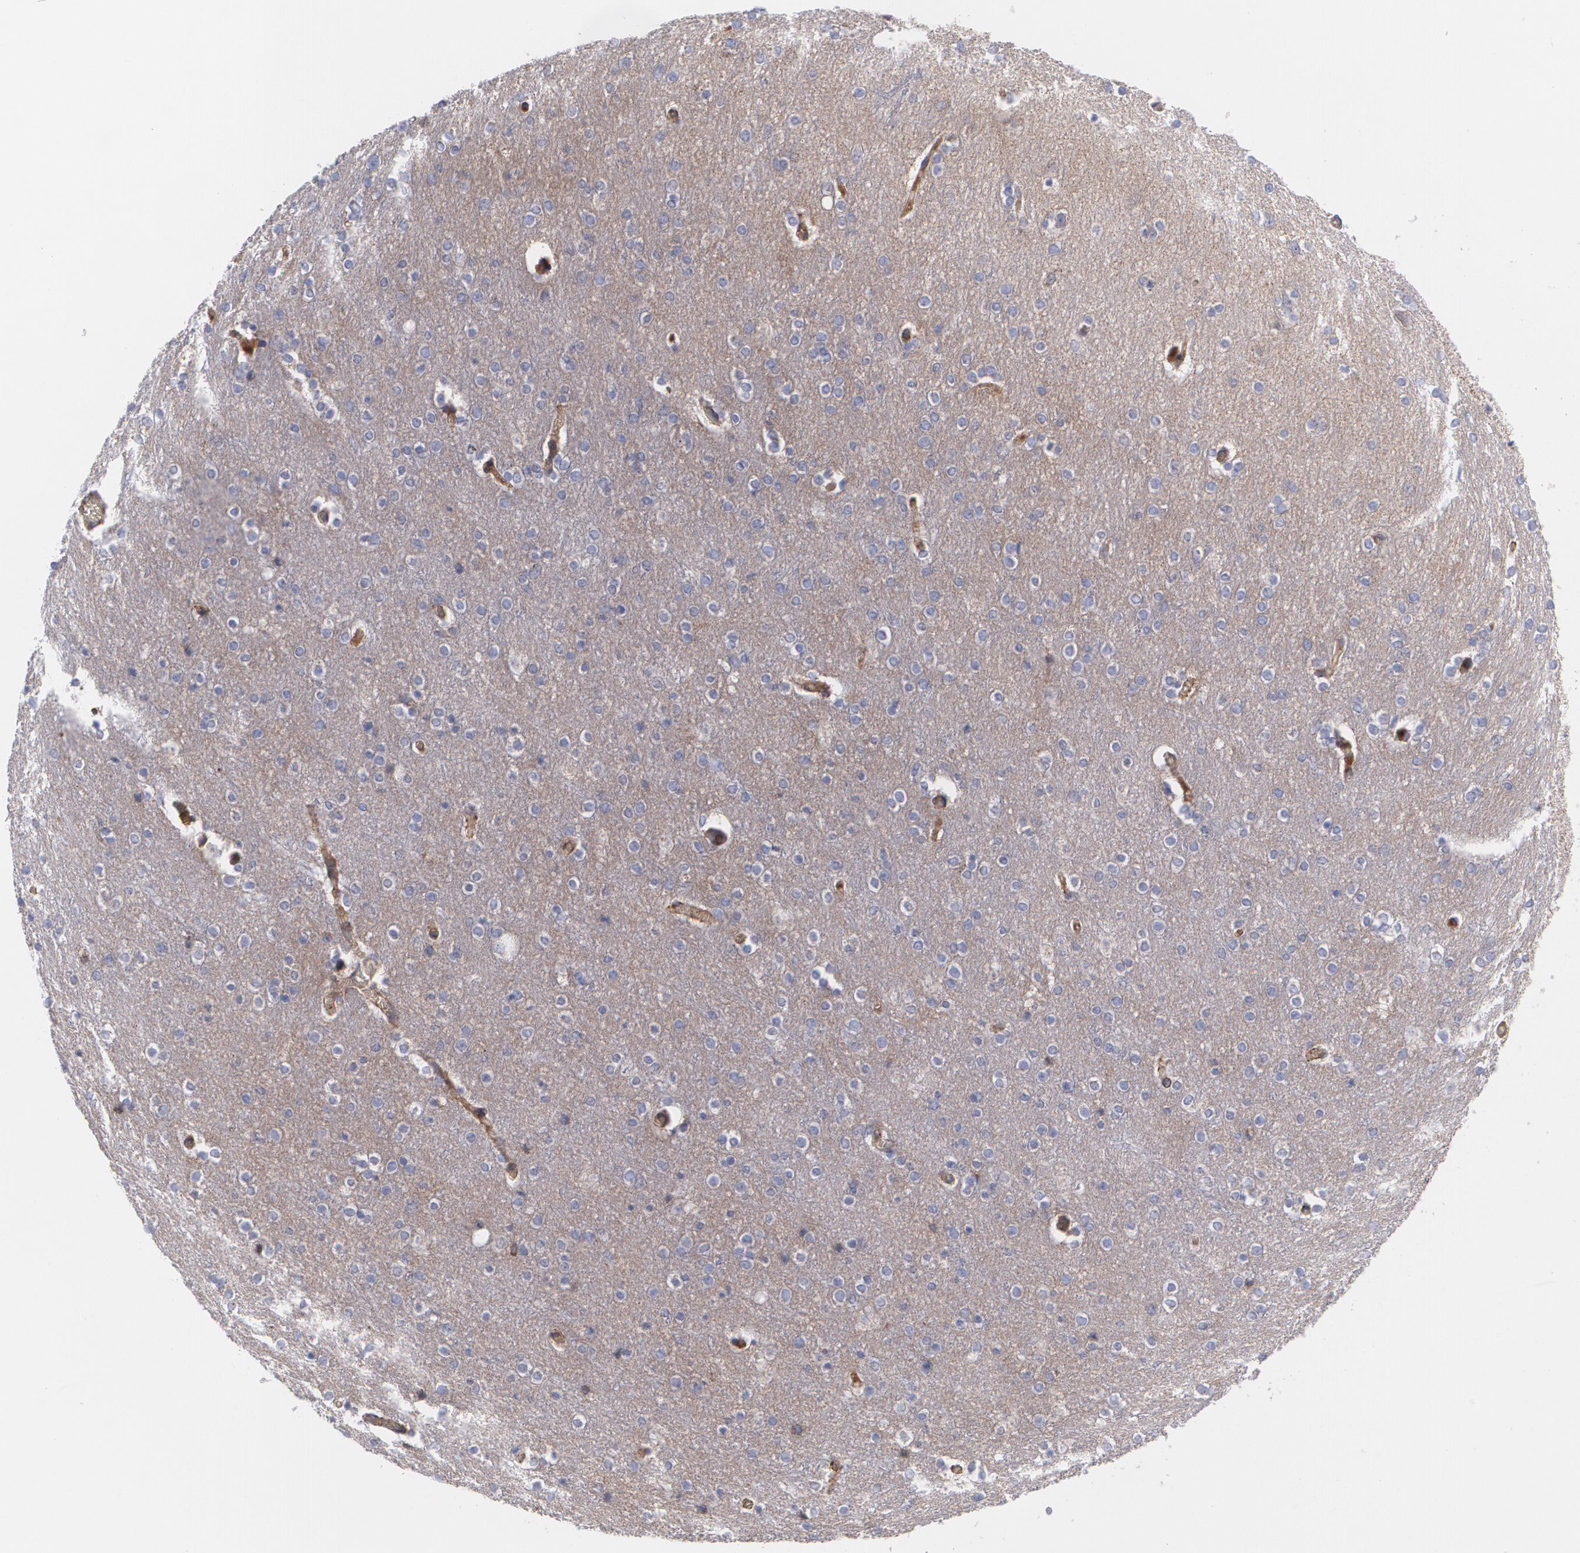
{"staining": {"intensity": "moderate", "quantity": "25%-75%", "location": "cytoplasmic/membranous"}, "tissue": "cerebral cortex", "cell_type": "Endothelial cells", "image_type": "normal", "snomed": [{"axis": "morphology", "description": "Normal tissue, NOS"}, {"axis": "topography", "description": "Cerebral cortex"}], "caption": "Cerebral cortex stained with a brown dye displays moderate cytoplasmic/membranous positive expression in about 25%-75% of endothelial cells.", "gene": "FBLN1", "patient": {"sex": "female", "age": 54}}